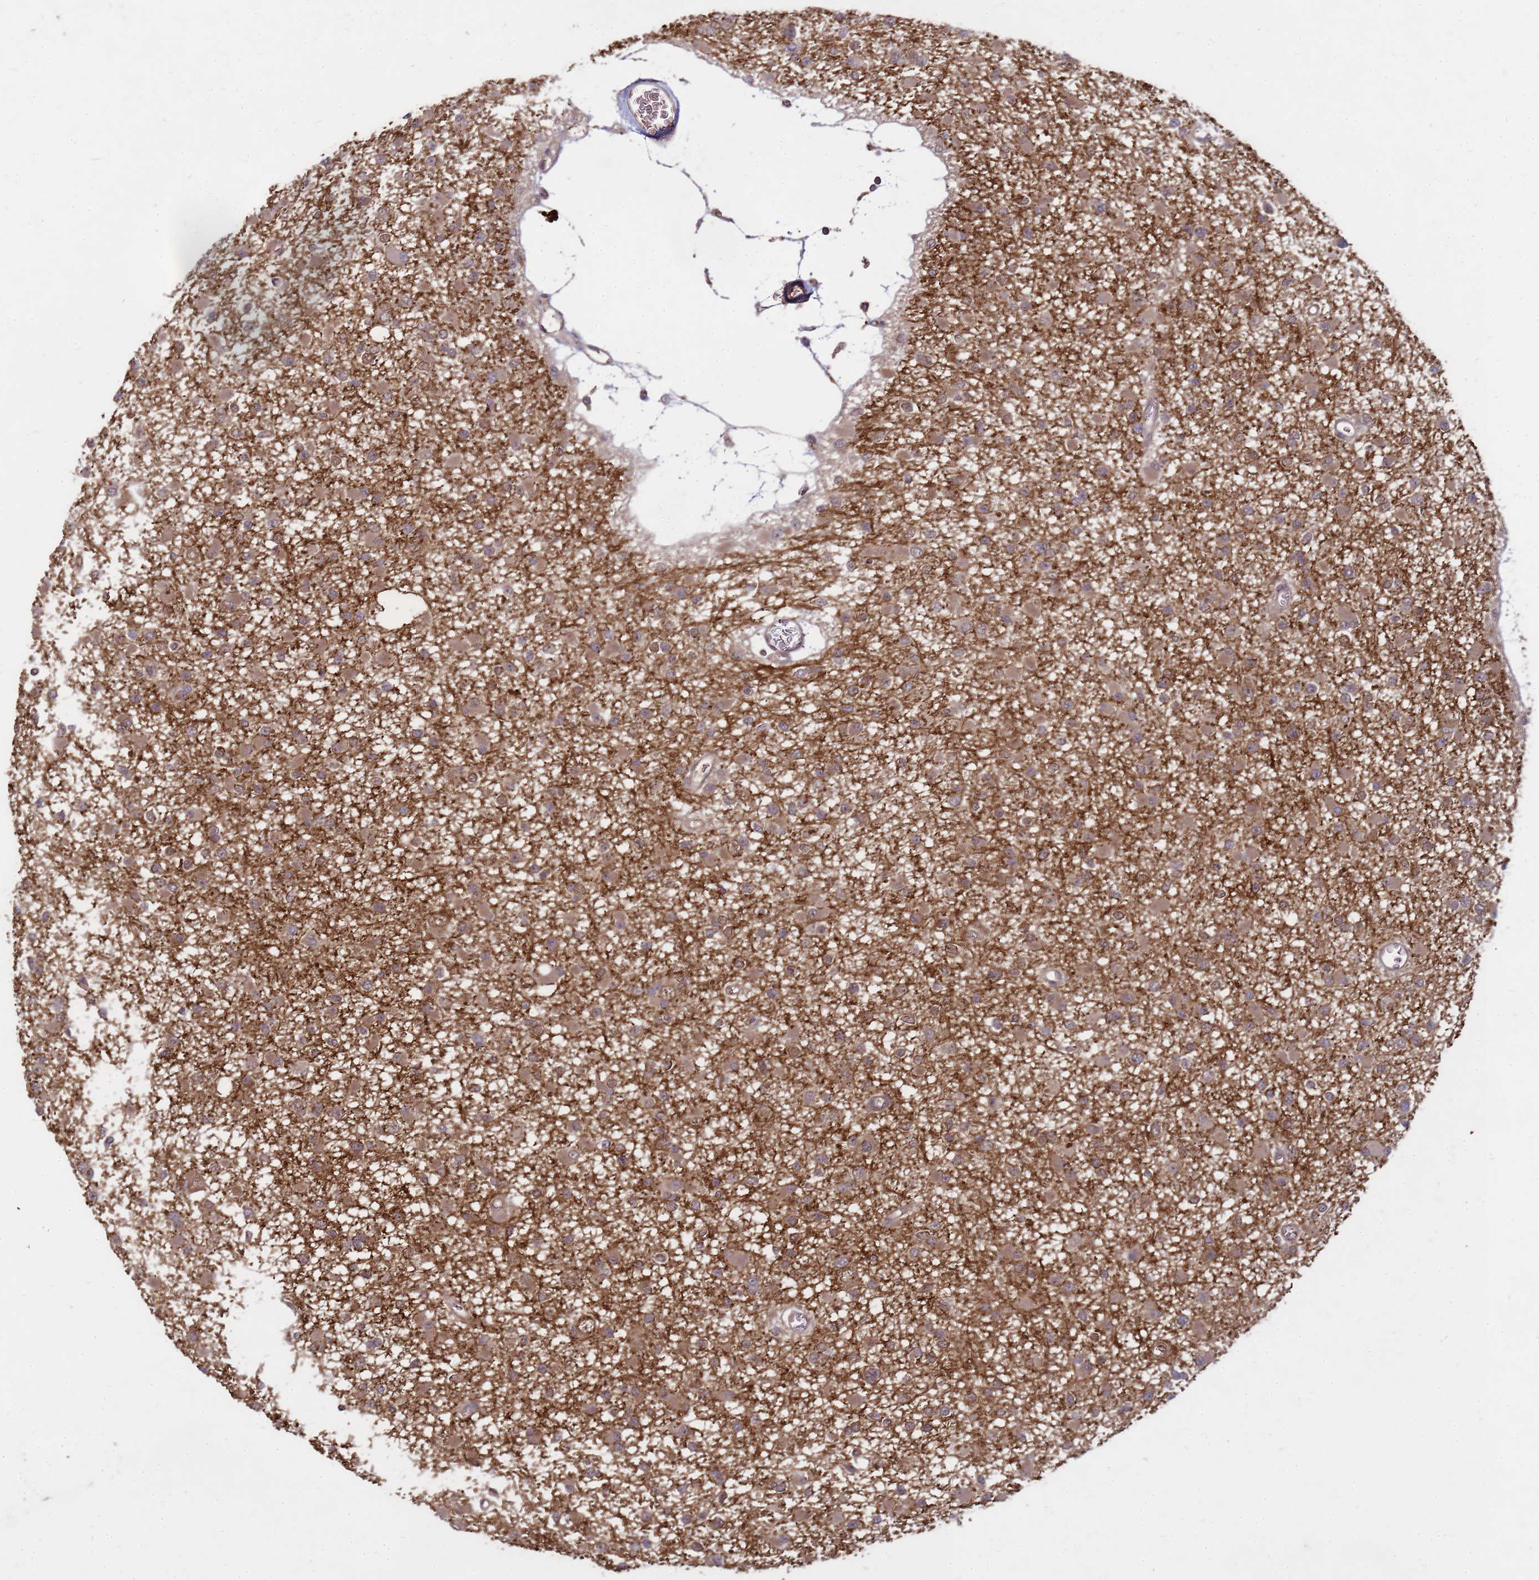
{"staining": {"intensity": "moderate", "quantity": ">75%", "location": "cytoplasmic/membranous"}, "tissue": "glioma", "cell_type": "Tumor cells", "image_type": "cancer", "snomed": [{"axis": "morphology", "description": "Glioma, malignant, Low grade"}, {"axis": "topography", "description": "Brain"}], "caption": "A high-resolution photomicrograph shows IHC staining of glioma, which exhibits moderate cytoplasmic/membranous positivity in approximately >75% of tumor cells. The protein of interest is stained brown, and the nuclei are stained in blue (DAB (3,3'-diaminobenzidine) IHC with brightfield microscopy, high magnification).", "gene": "CRBN", "patient": {"sex": "female", "age": 22}}